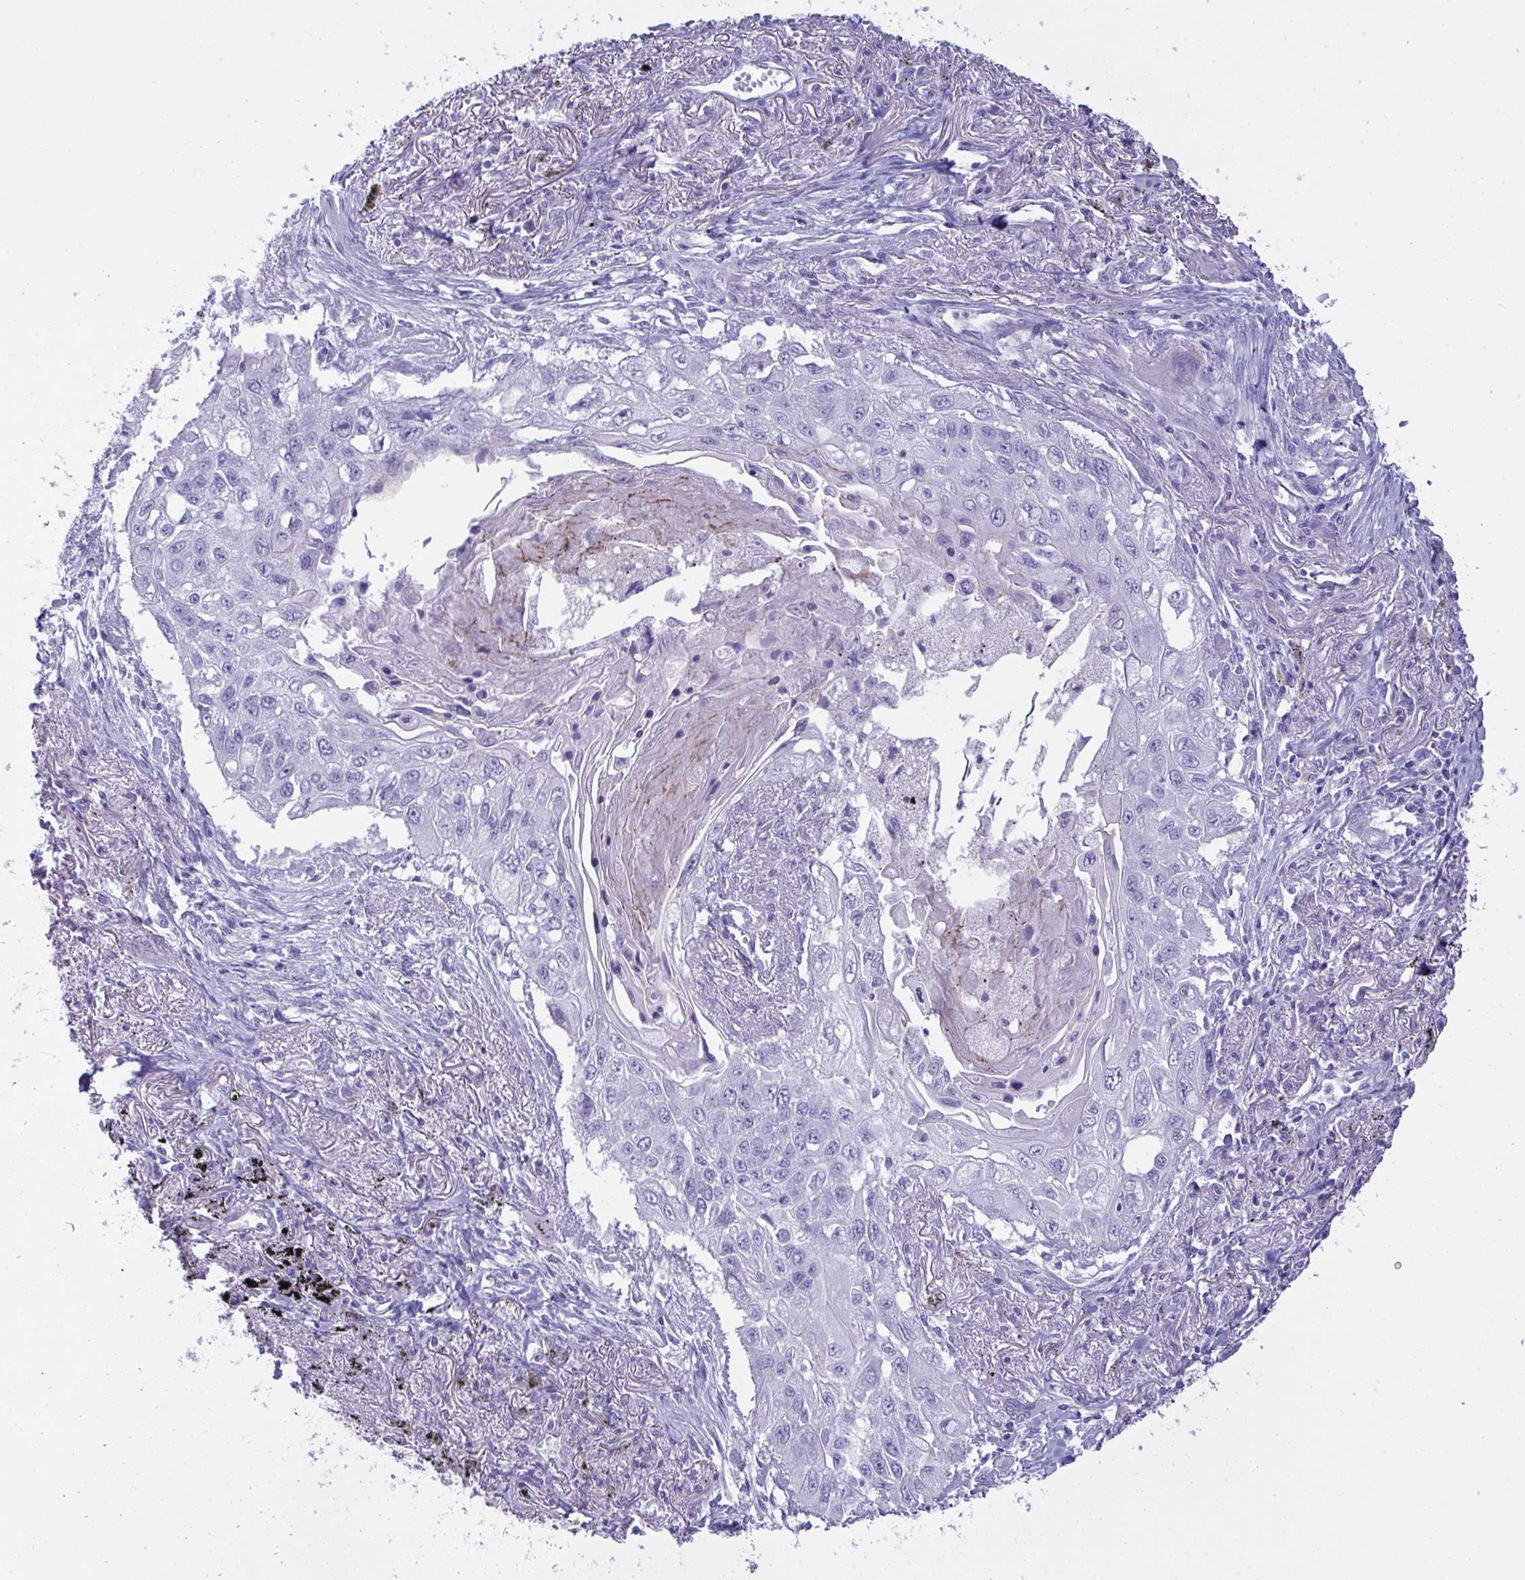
{"staining": {"intensity": "negative", "quantity": "none", "location": "none"}, "tissue": "lung cancer", "cell_type": "Tumor cells", "image_type": "cancer", "snomed": [{"axis": "morphology", "description": "Squamous cell carcinoma, NOS"}, {"axis": "topography", "description": "Lung"}], "caption": "Tumor cells are negative for protein expression in human lung cancer (squamous cell carcinoma).", "gene": "GLB1L2", "patient": {"sex": "male", "age": 75}}